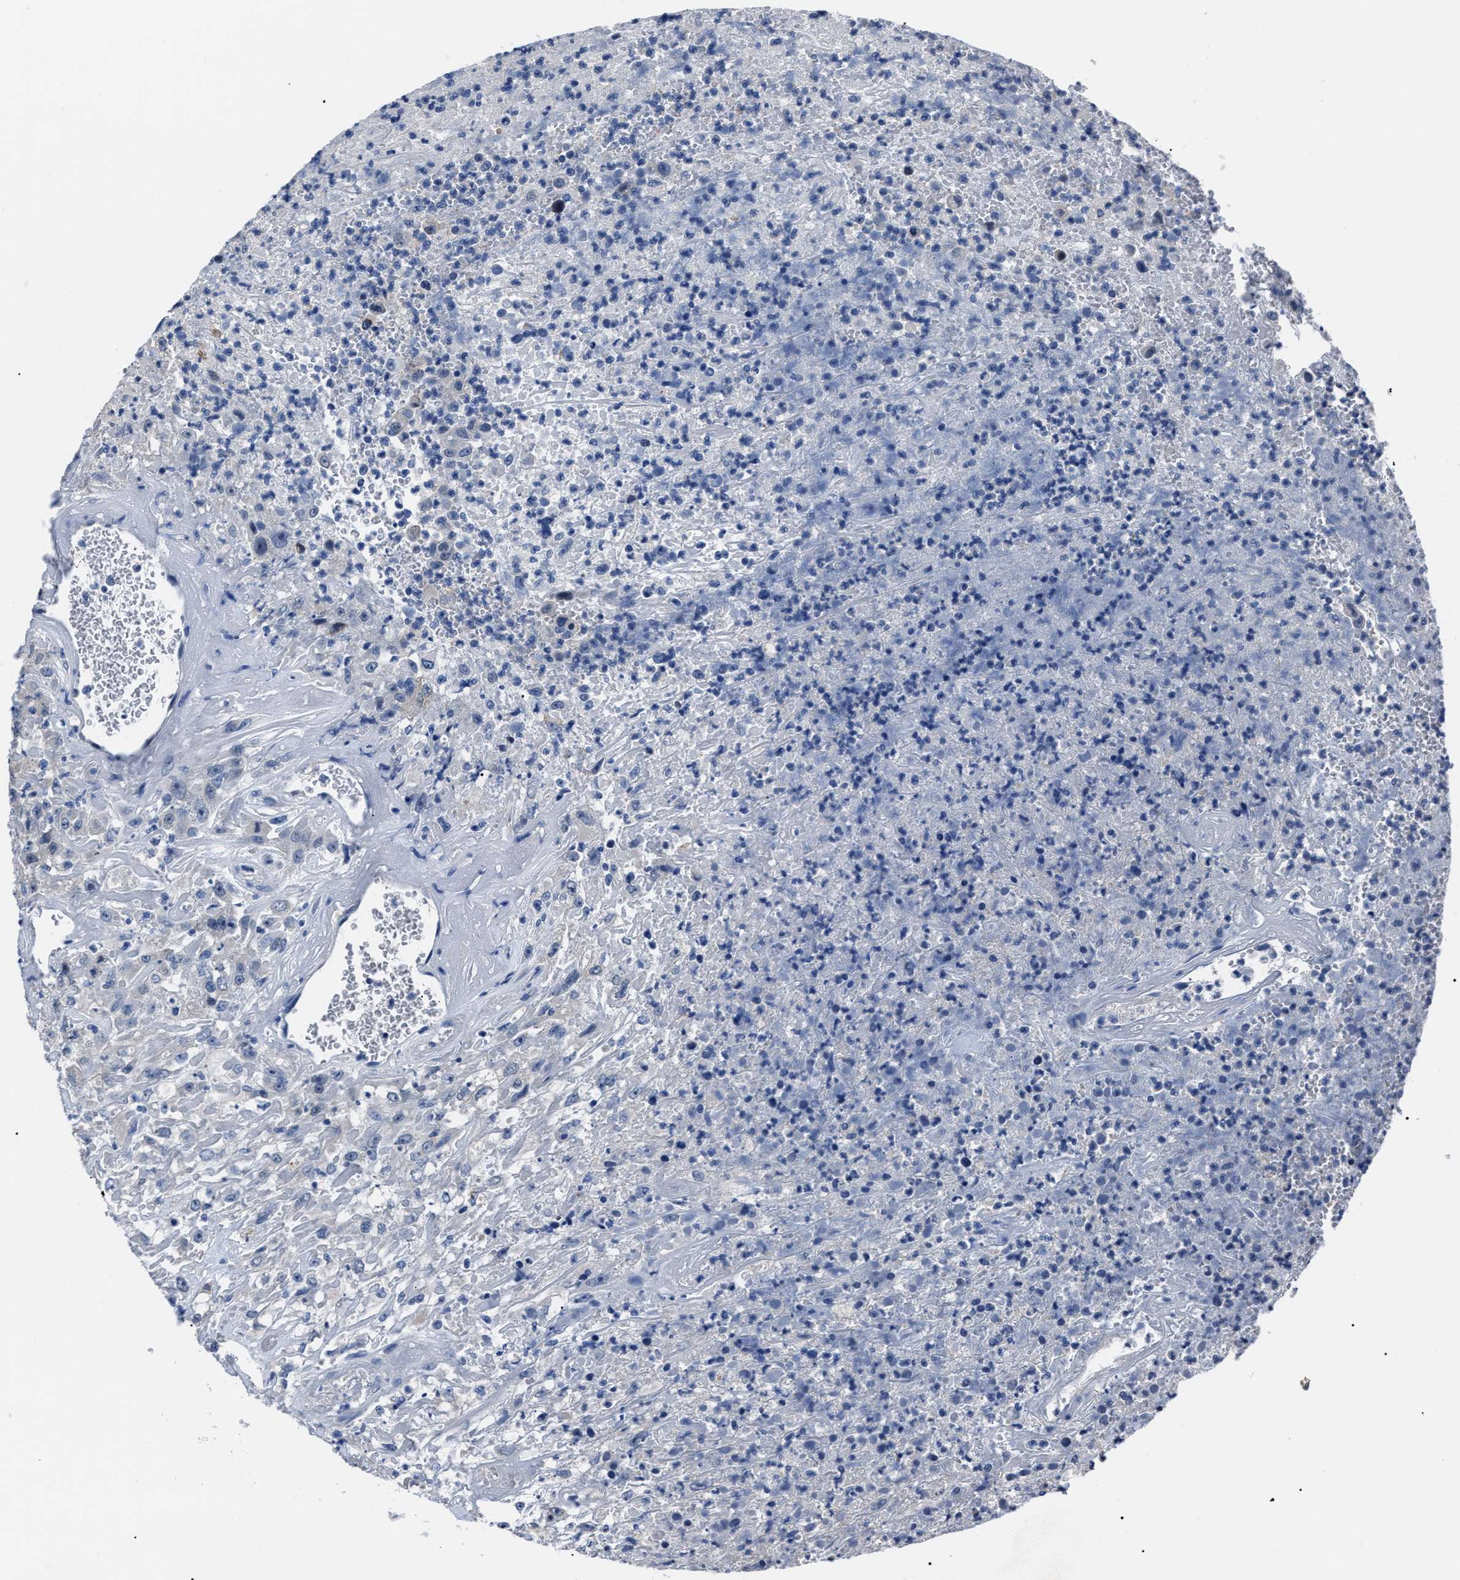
{"staining": {"intensity": "negative", "quantity": "none", "location": "none"}, "tissue": "urothelial cancer", "cell_type": "Tumor cells", "image_type": "cancer", "snomed": [{"axis": "morphology", "description": "Urothelial carcinoma, High grade"}, {"axis": "topography", "description": "Urinary bladder"}], "caption": "Human urothelial cancer stained for a protein using immunohistochemistry (IHC) shows no staining in tumor cells.", "gene": "LRWD1", "patient": {"sex": "male", "age": 46}}